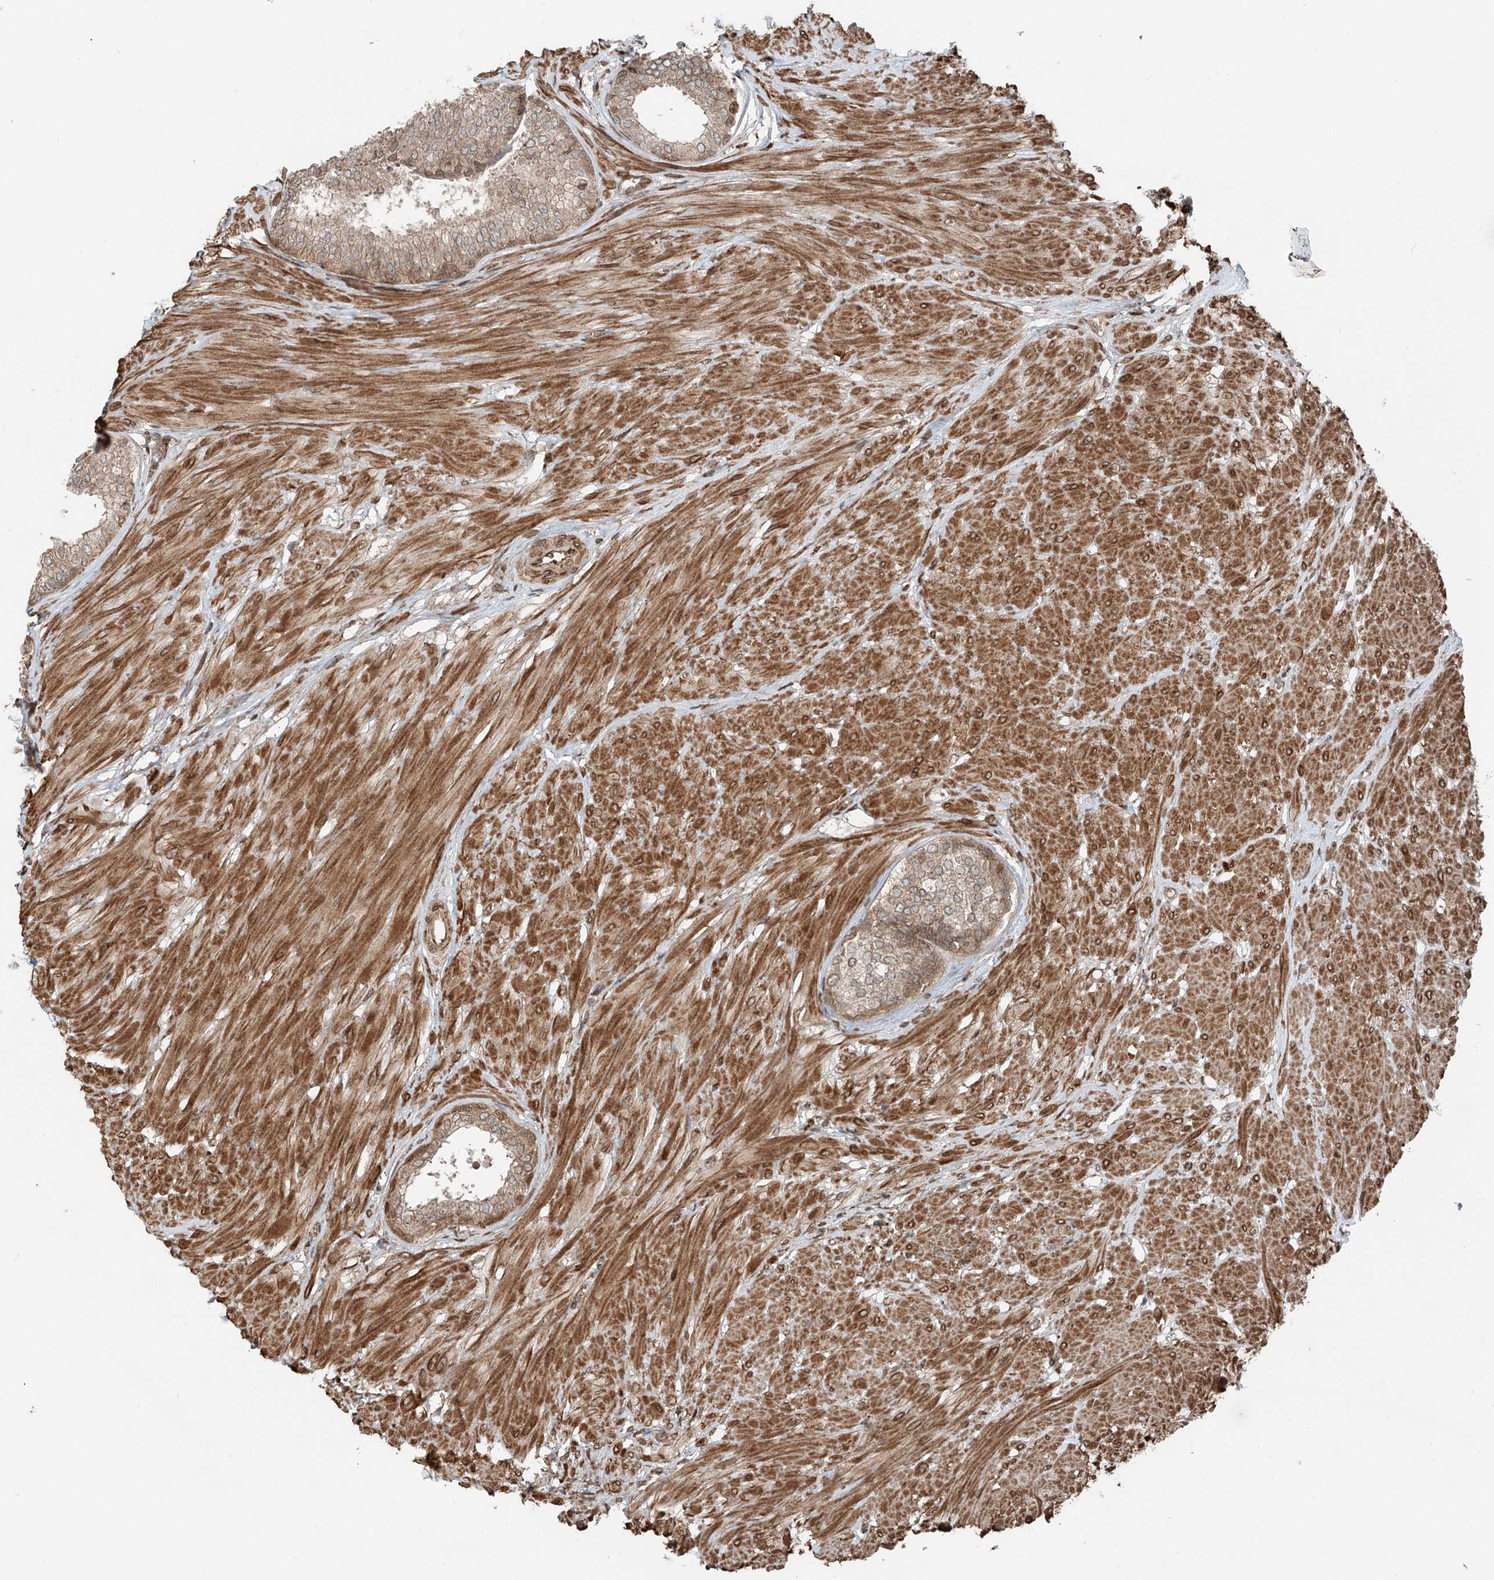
{"staining": {"intensity": "moderate", "quantity": ">75%", "location": "cytoplasmic/membranous"}, "tissue": "prostate", "cell_type": "Glandular cells", "image_type": "normal", "snomed": [{"axis": "morphology", "description": "Normal tissue, NOS"}, {"axis": "topography", "description": "Prostate"}], "caption": "A high-resolution micrograph shows IHC staining of normal prostate, which displays moderate cytoplasmic/membranous expression in approximately >75% of glandular cells. Nuclei are stained in blue.", "gene": "CEP162", "patient": {"sex": "male", "age": 48}}